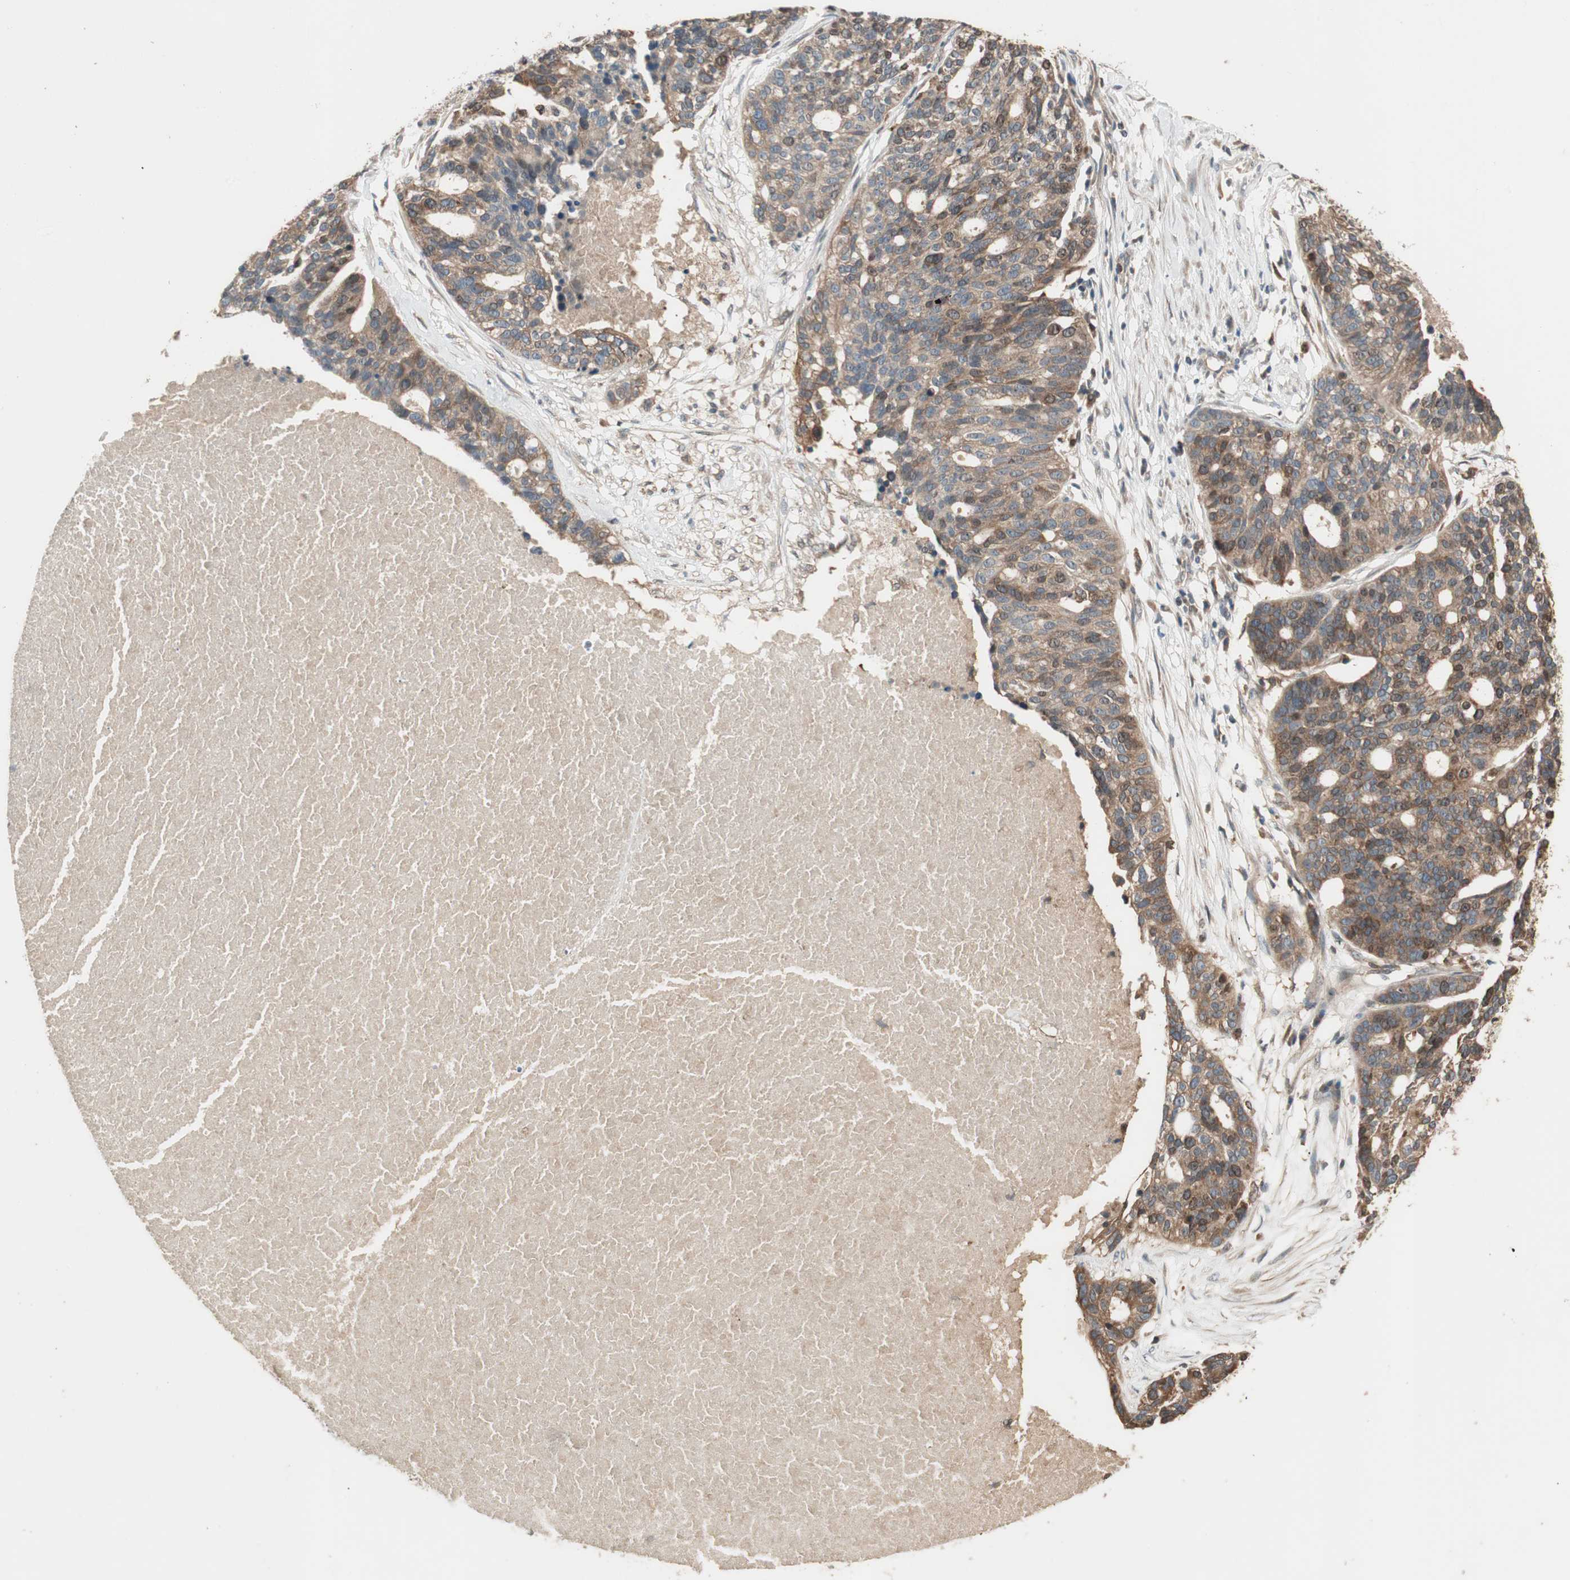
{"staining": {"intensity": "moderate", "quantity": ">75%", "location": "cytoplasmic/membranous"}, "tissue": "ovarian cancer", "cell_type": "Tumor cells", "image_type": "cancer", "snomed": [{"axis": "morphology", "description": "Cystadenocarcinoma, serous, NOS"}, {"axis": "topography", "description": "Ovary"}], "caption": "A high-resolution histopathology image shows immunohistochemistry staining of serous cystadenocarcinoma (ovarian), which displays moderate cytoplasmic/membranous positivity in about >75% of tumor cells.", "gene": "ATP6AP2", "patient": {"sex": "female", "age": 59}}